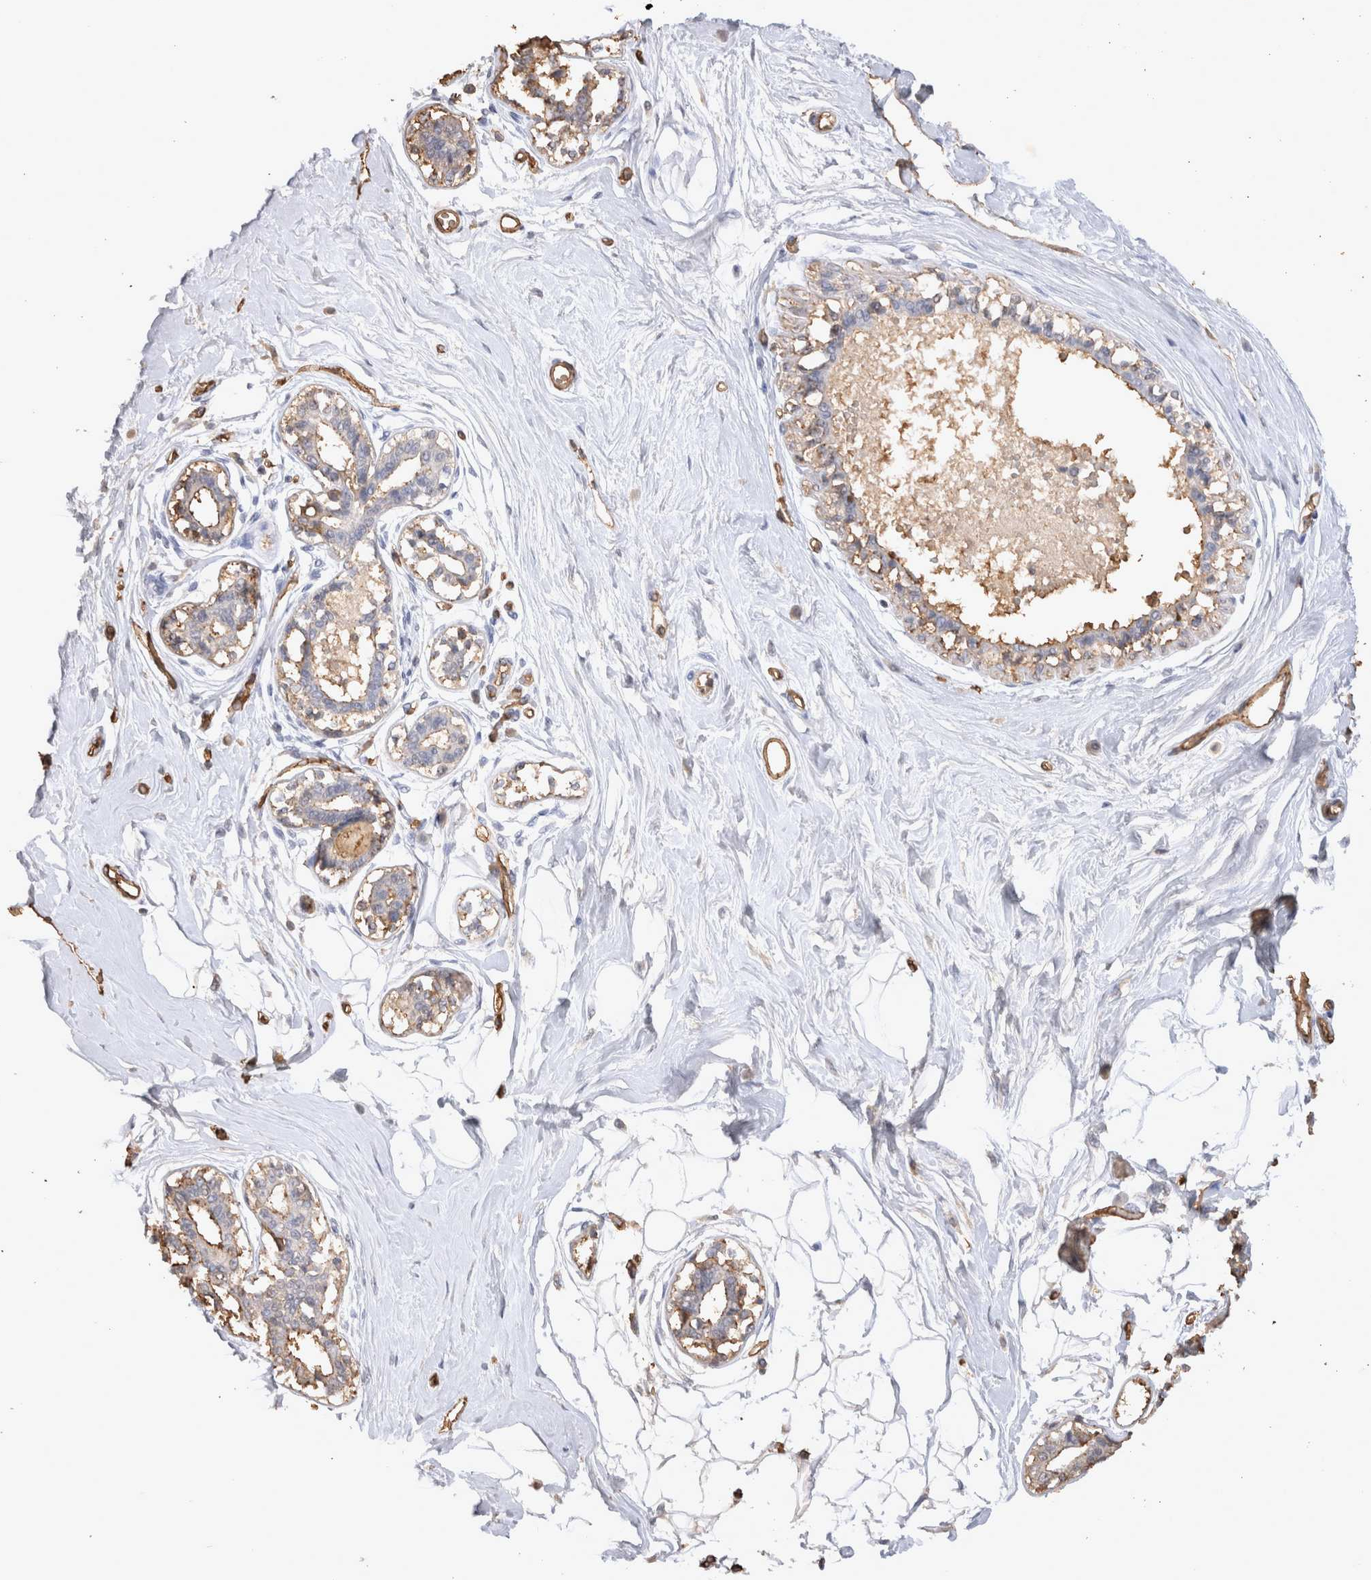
{"staining": {"intensity": "negative", "quantity": "none", "location": "none"}, "tissue": "breast", "cell_type": "Adipocytes", "image_type": "normal", "snomed": [{"axis": "morphology", "description": "Normal tissue, NOS"}, {"axis": "topography", "description": "Breast"}], "caption": "High magnification brightfield microscopy of normal breast stained with DAB (3,3'-diaminobenzidine) (brown) and counterstained with hematoxylin (blue): adipocytes show no significant staining. Brightfield microscopy of immunohistochemistry stained with DAB (brown) and hematoxylin (blue), captured at high magnification.", "gene": "IL17RC", "patient": {"sex": "female", "age": 45}}